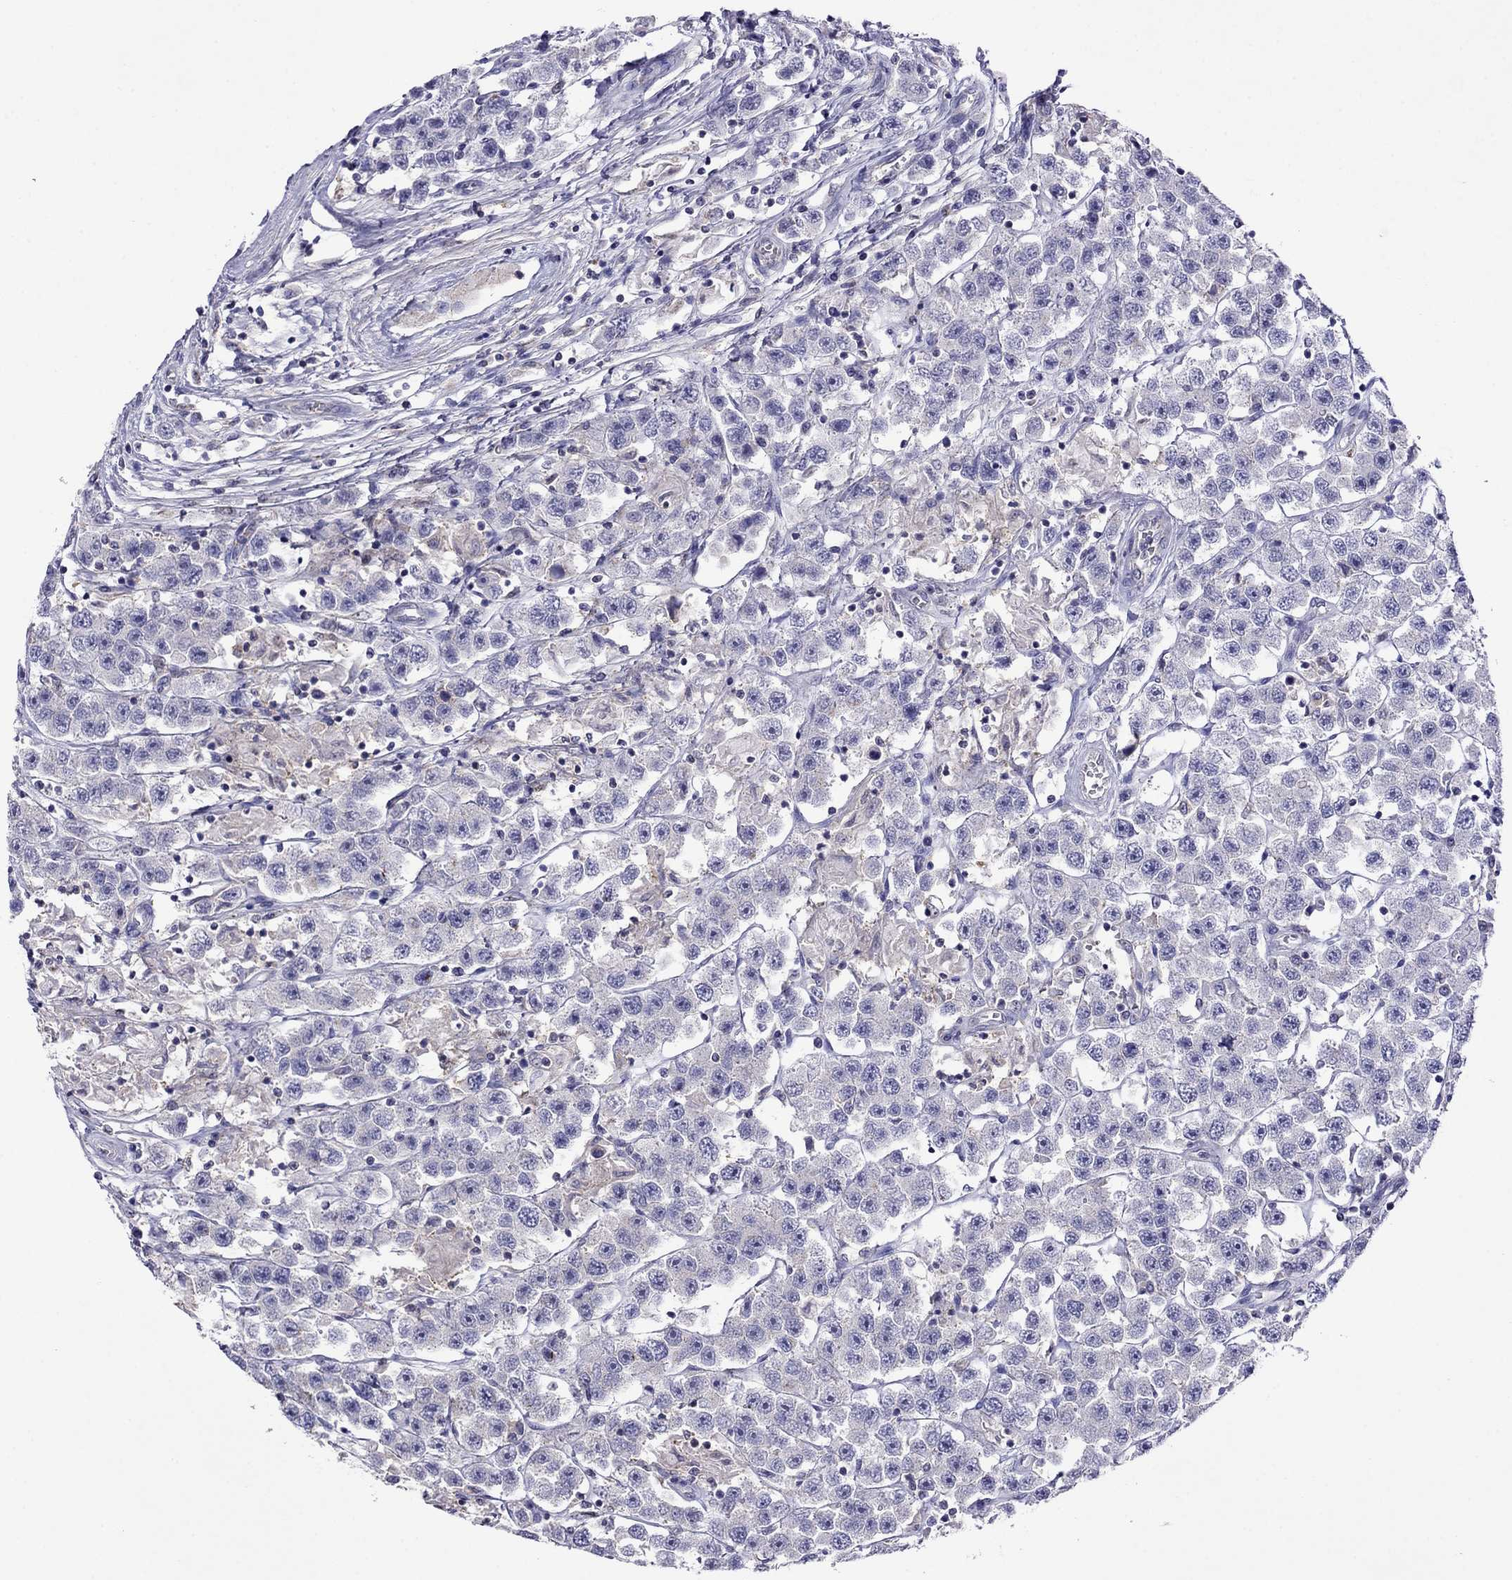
{"staining": {"intensity": "negative", "quantity": "none", "location": "none"}, "tissue": "testis cancer", "cell_type": "Tumor cells", "image_type": "cancer", "snomed": [{"axis": "morphology", "description": "Seminoma, NOS"}, {"axis": "topography", "description": "Testis"}], "caption": "This is a image of IHC staining of seminoma (testis), which shows no staining in tumor cells.", "gene": "MPZ", "patient": {"sex": "male", "age": 45}}